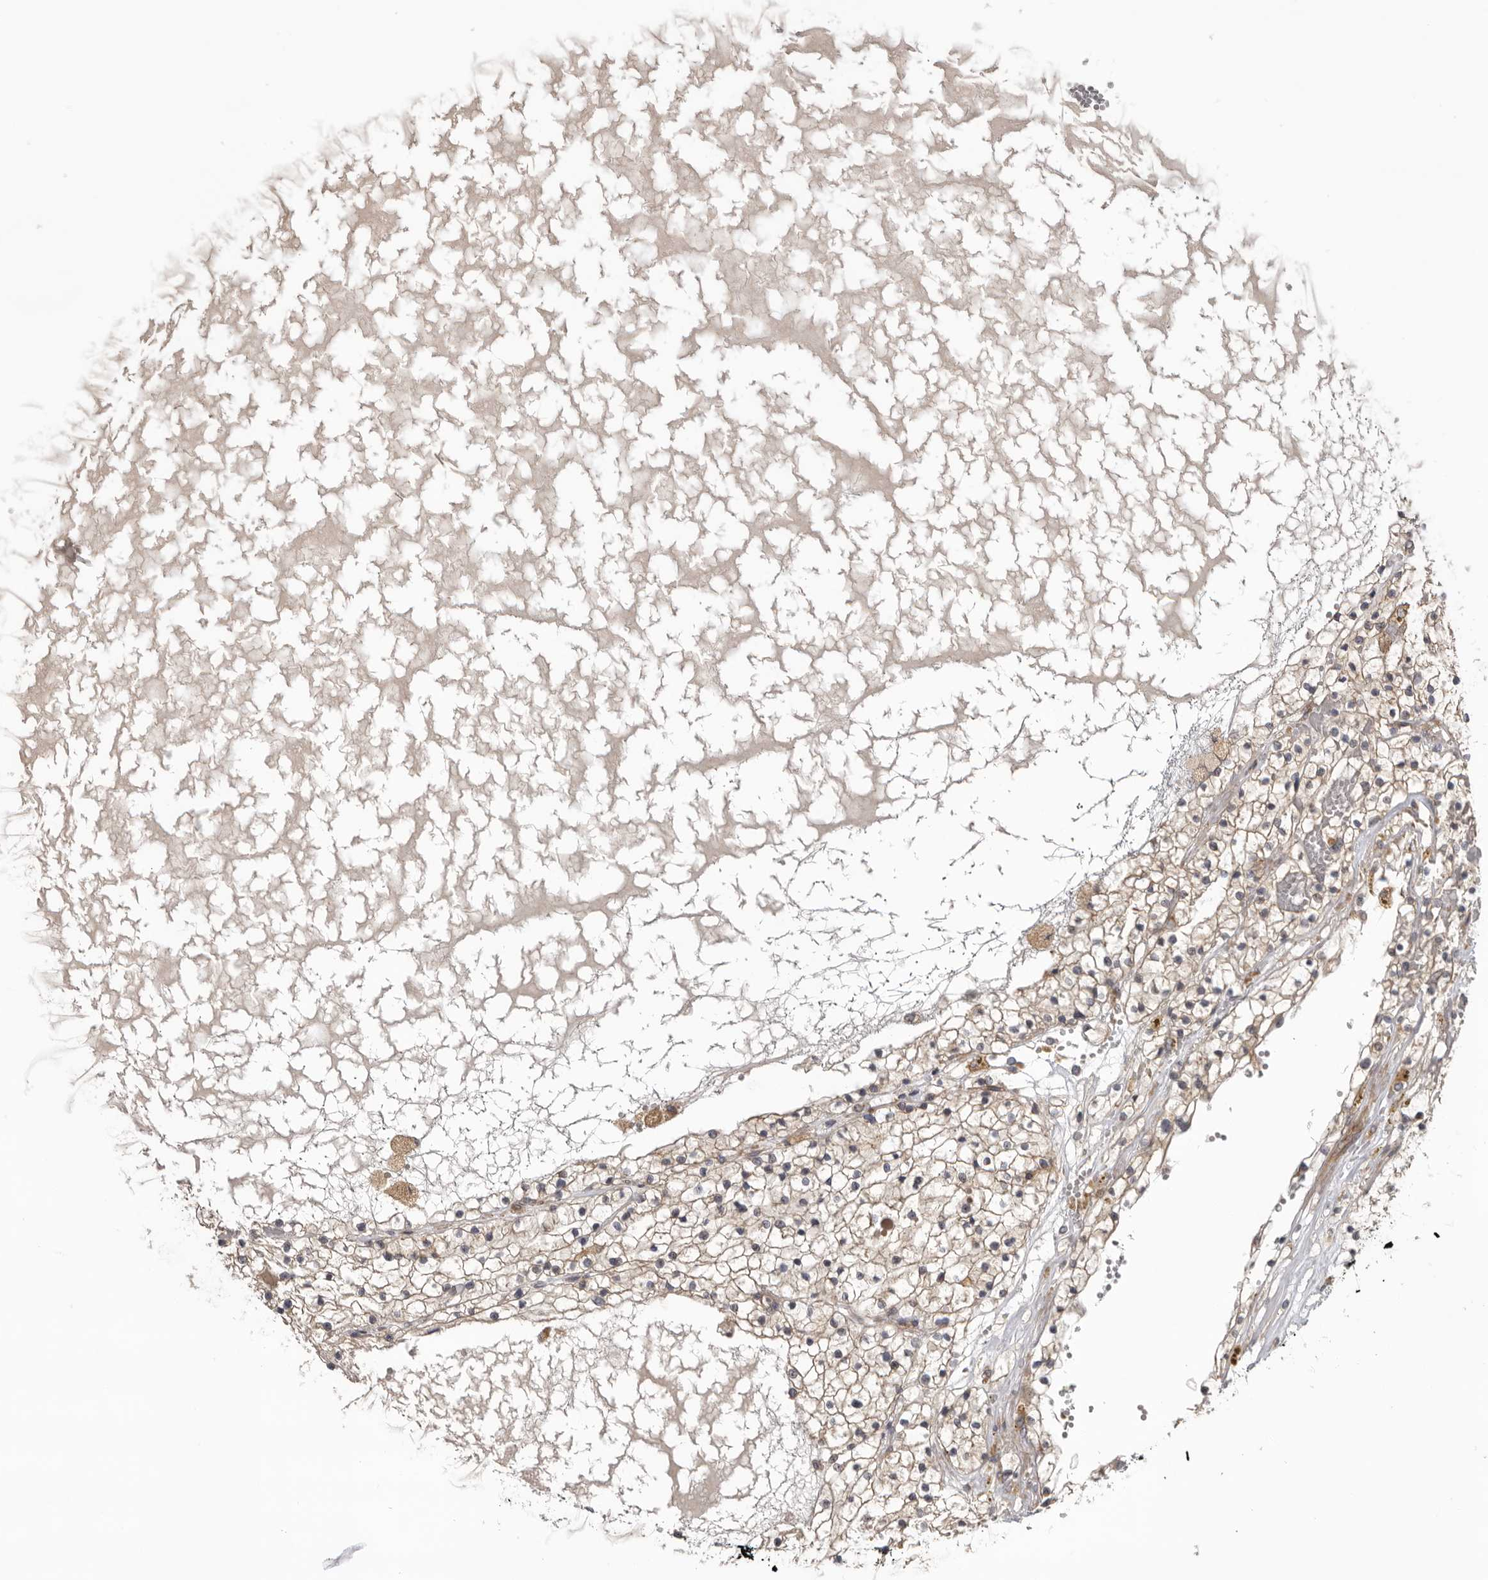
{"staining": {"intensity": "weak", "quantity": "<25%", "location": "cytoplasmic/membranous"}, "tissue": "renal cancer", "cell_type": "Tumor cells", "image_type": "cancer", "snomed": [{"axis": "morphology", "description": "Normal tissue, NOS"}, {"axis": "morphology", "description": "Adenocarcinoma, NOS"}, {"axis": "topography", "description": "Kidney"}], "caption": "Renal adenocarcinoma was stained to show a protein in brown. There is no significant staining in tumor cells.", "gene": "HINT3", "patient": {"sex": "male", "age": 68}}